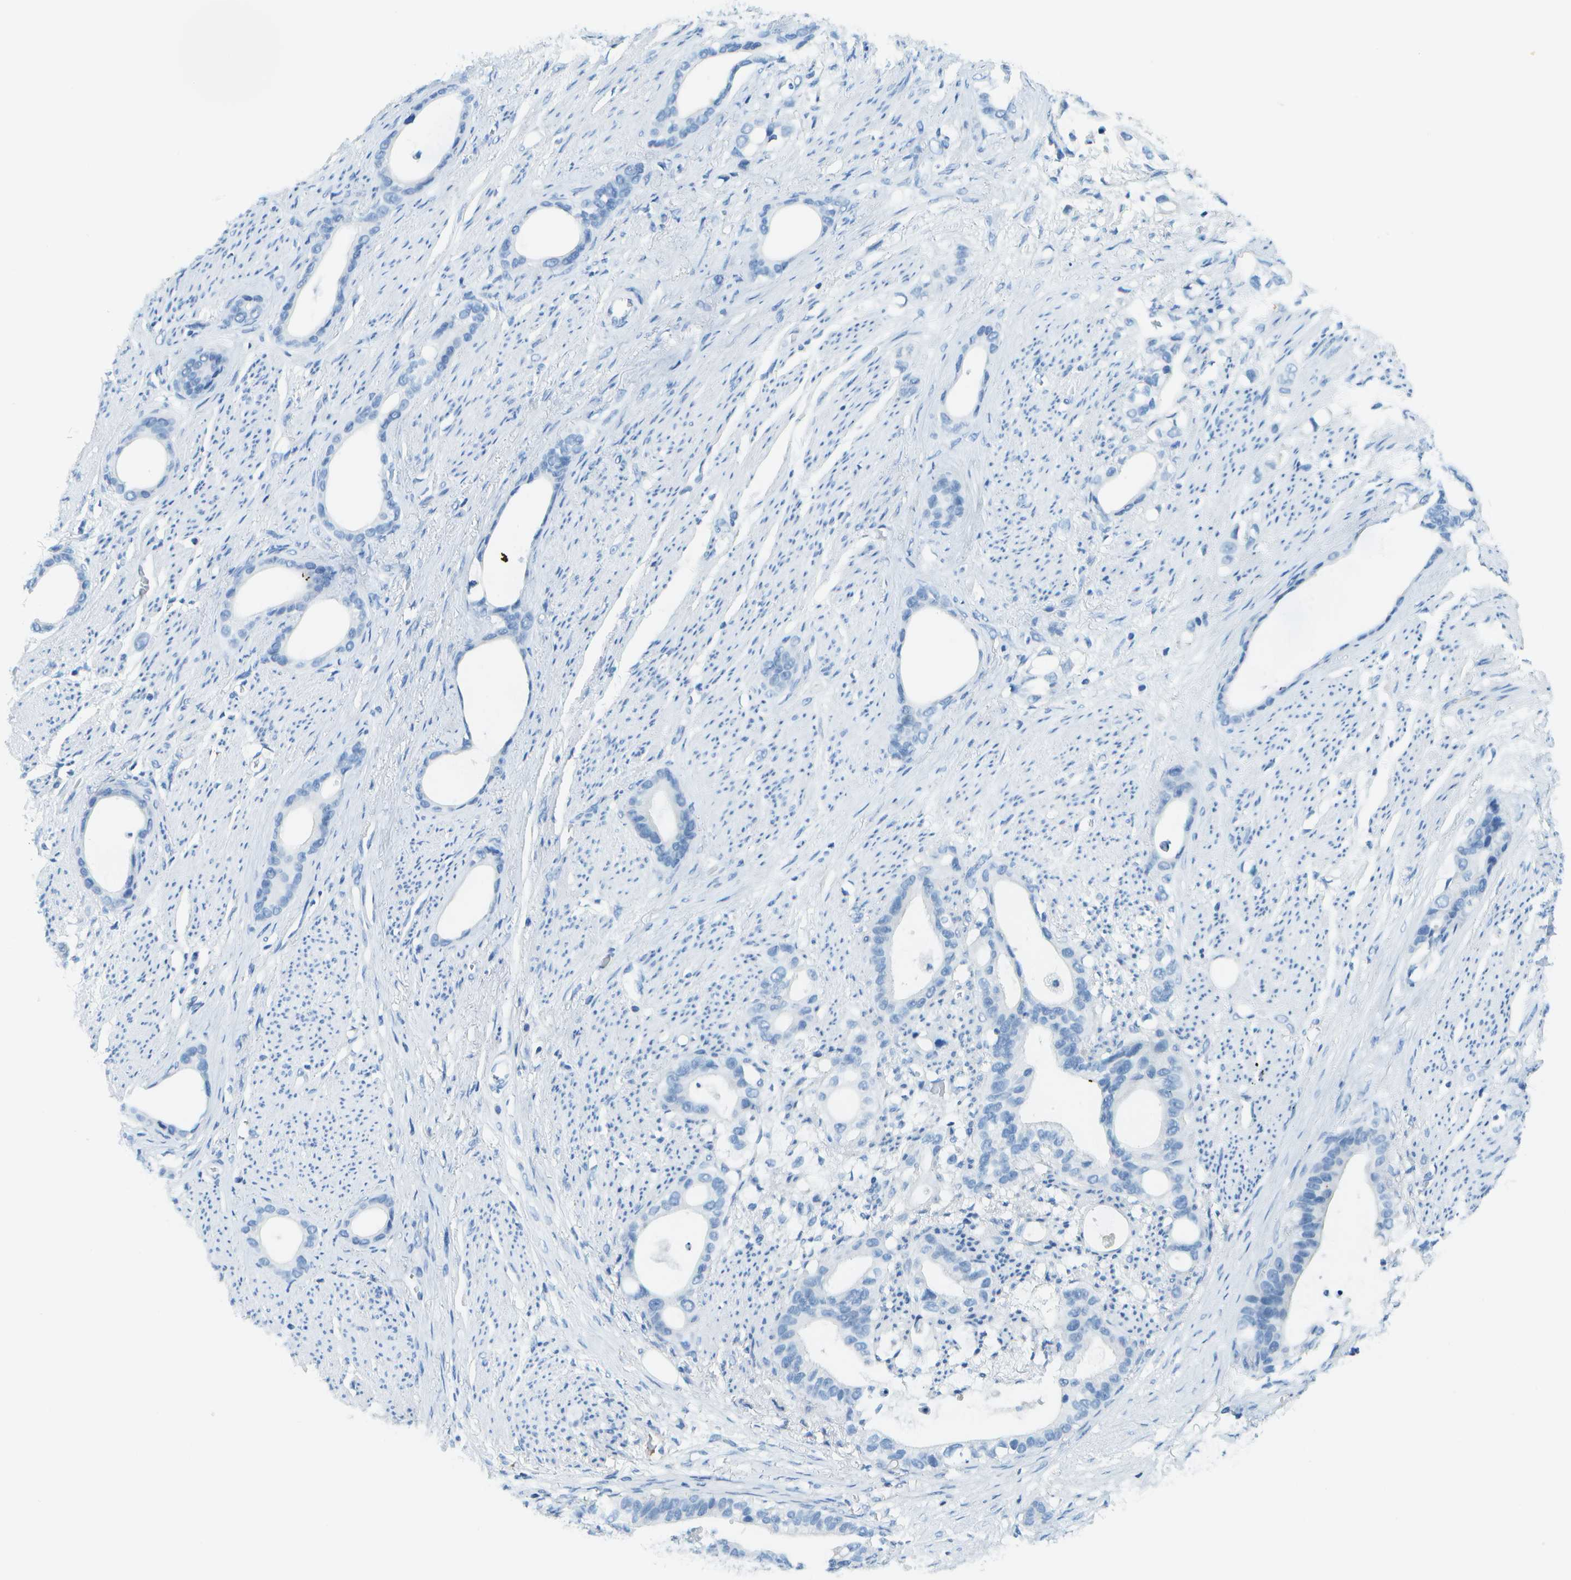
{"staining": {"intensity": "negative", "quantity": "none", "location": "none"}, "tissue": "stomach cancer", "cell_type": "Tumor cells", "image_type": "cancer", "snomed": [{"axis": "morphology", "description": "Adenocarcinoma, NOS"}, {"axis": "topography", "description": "Stomach"}], "caption": "Human stomach cancer (adenocarcinoma) stained for a protein using immunohistochemistry (IHC) displays no expression in tumor cells.", "gene": "C1S", "patient": {"sex": "female", "age": 75}}